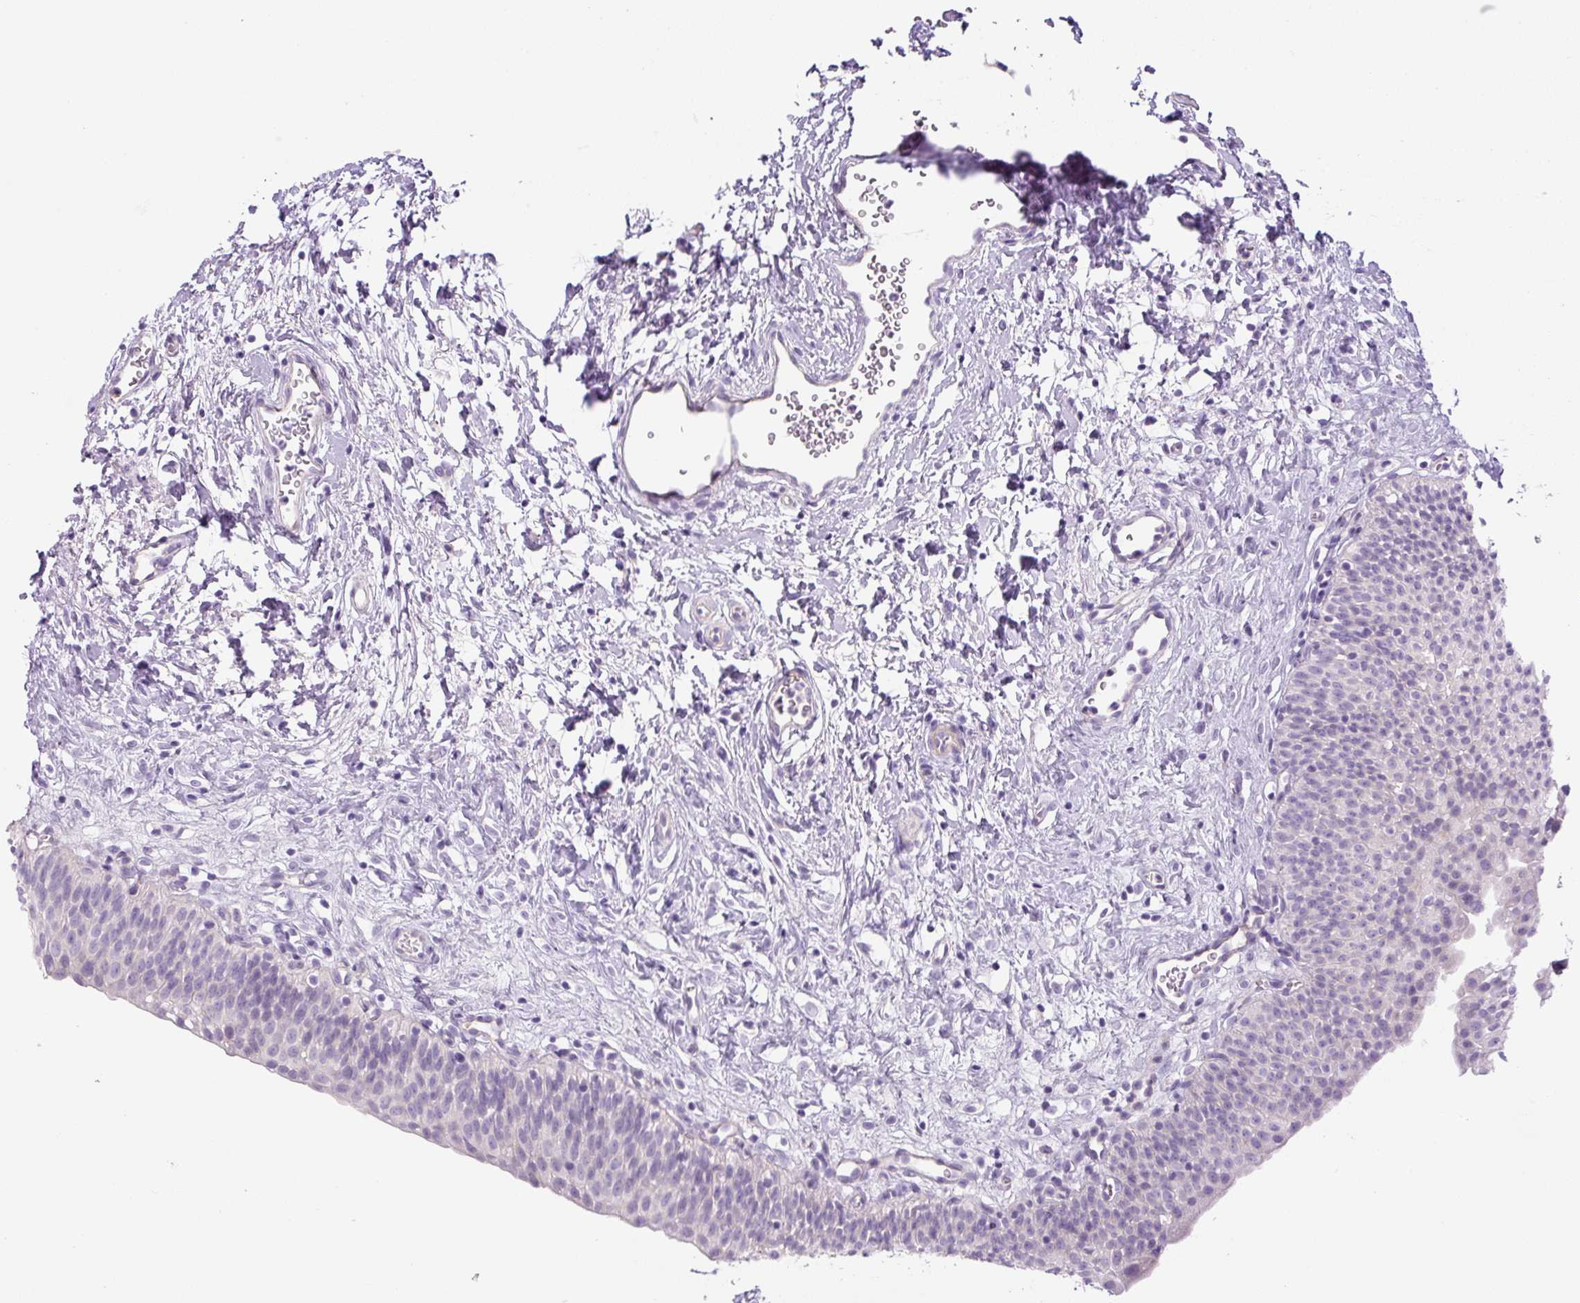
{"staining": {"intensity": "negative", "quantity": "none", "location": "none"}, "tissue": "urinary bladder", "cell_type": "Urothelial cells", "image_type": "normal", "snomed": [{"axis": "morphology", "description": "Normal tissue, NOS"}, {"axis": "topography", "description": "Urinary bladder"}], "caption": "IHC histopathology image of benign urinary bladder: urinary bladder stained with DAB demonstrates no significant protein staining in urothelial cells.", "gene": "RSPO4", "patient": {"sex": "male", "age": 51}}